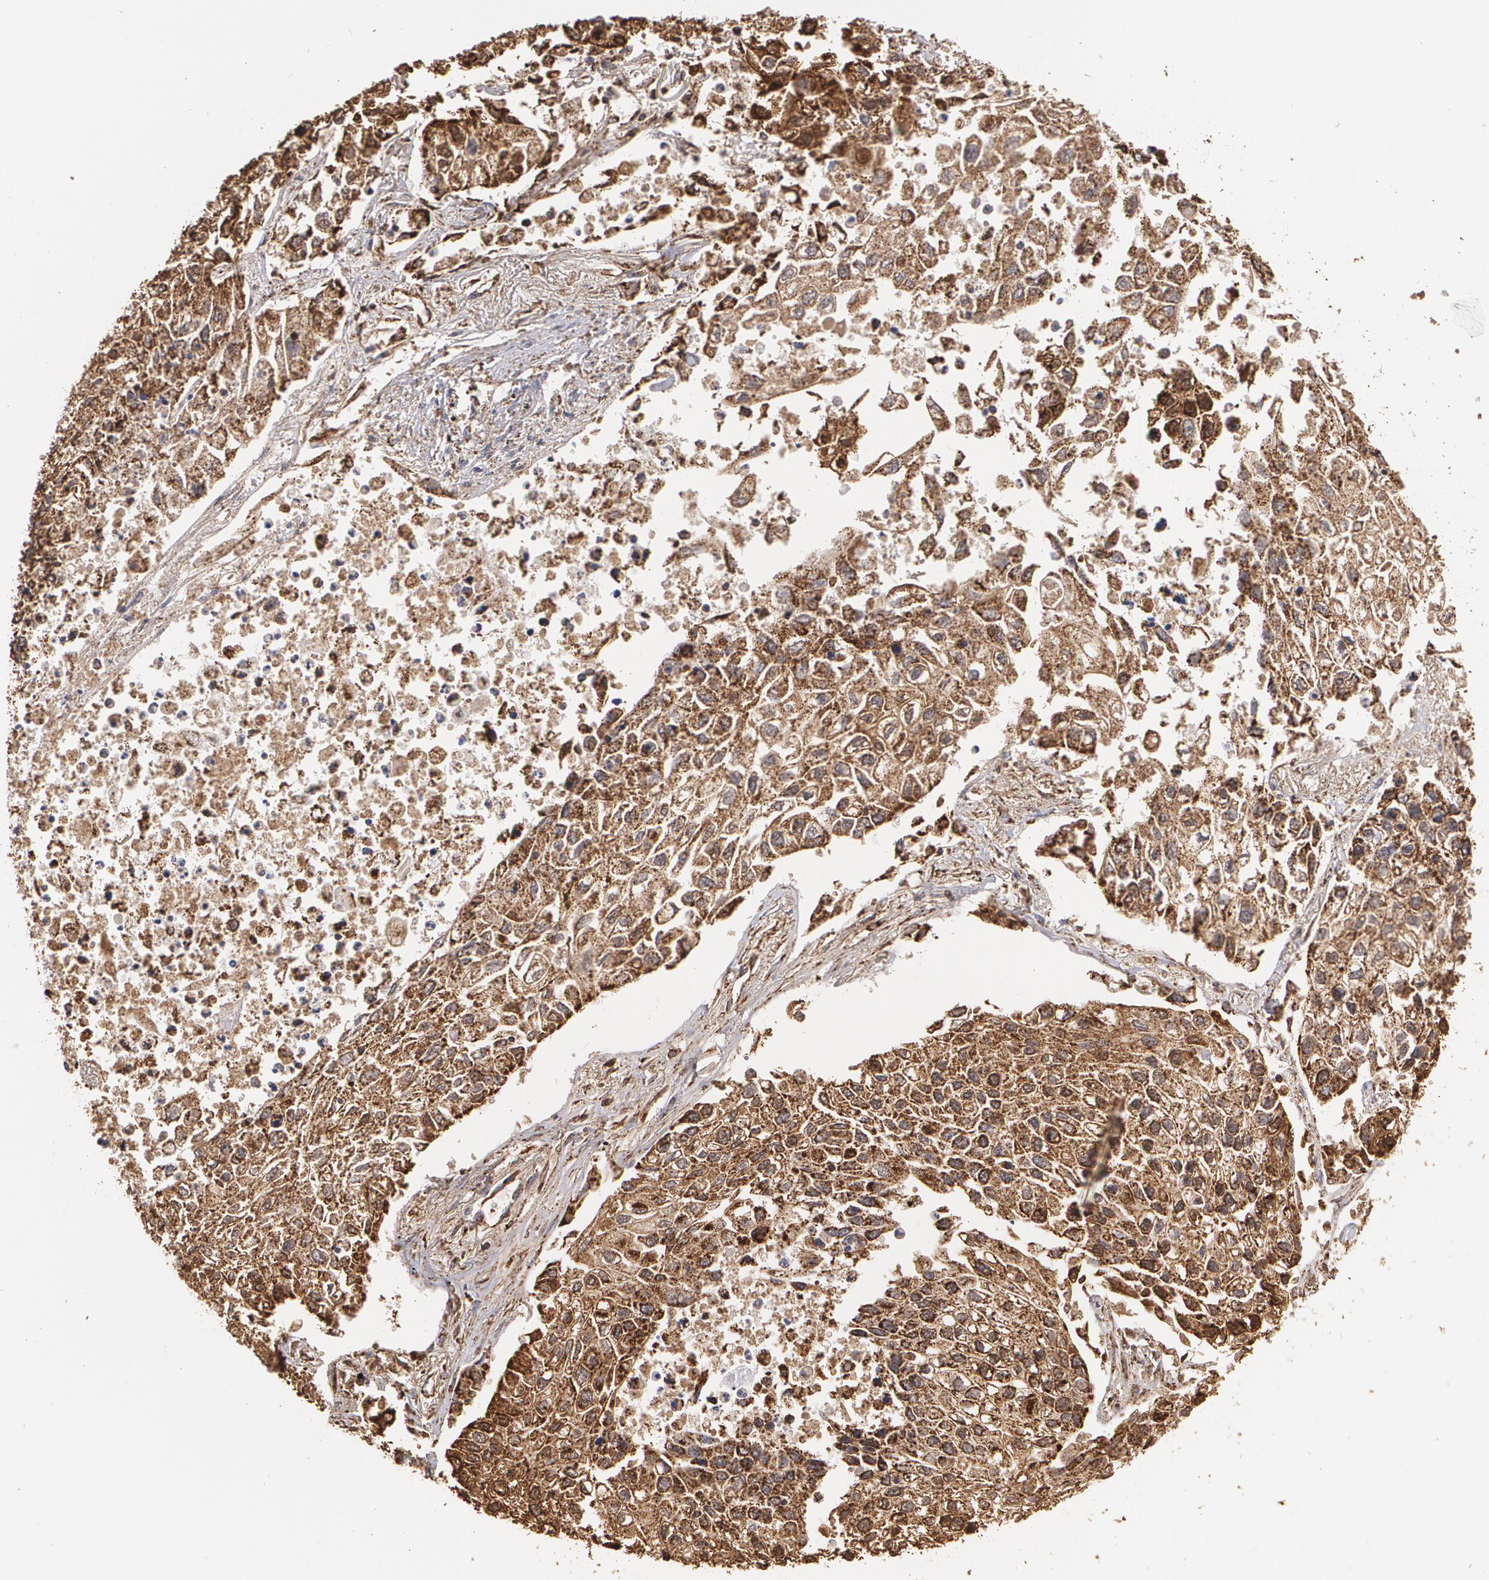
{"staining": {"intensity": "strong", "quantity": ">75%", "location": "cytoplasmic/membranous"}, "tissue": "lung cancer", "cell_type": "Tumor cells", "image_type": "cancer", "snomed": [{"axis": "morphology", "description": "Squamous cell carcinoma, NOS"}, {"axis": "topography", "description": "Lung"}], "caption": "Immunohistochemical staining of lung cancer exhibits strong cytoplasmic/membranous protein expression in approximately >75% of tumor cells. (IHC, brightfield microscopy, high magnification).", "gene": "HSPD1", "patient": {"sex": "male", "age": 75}}